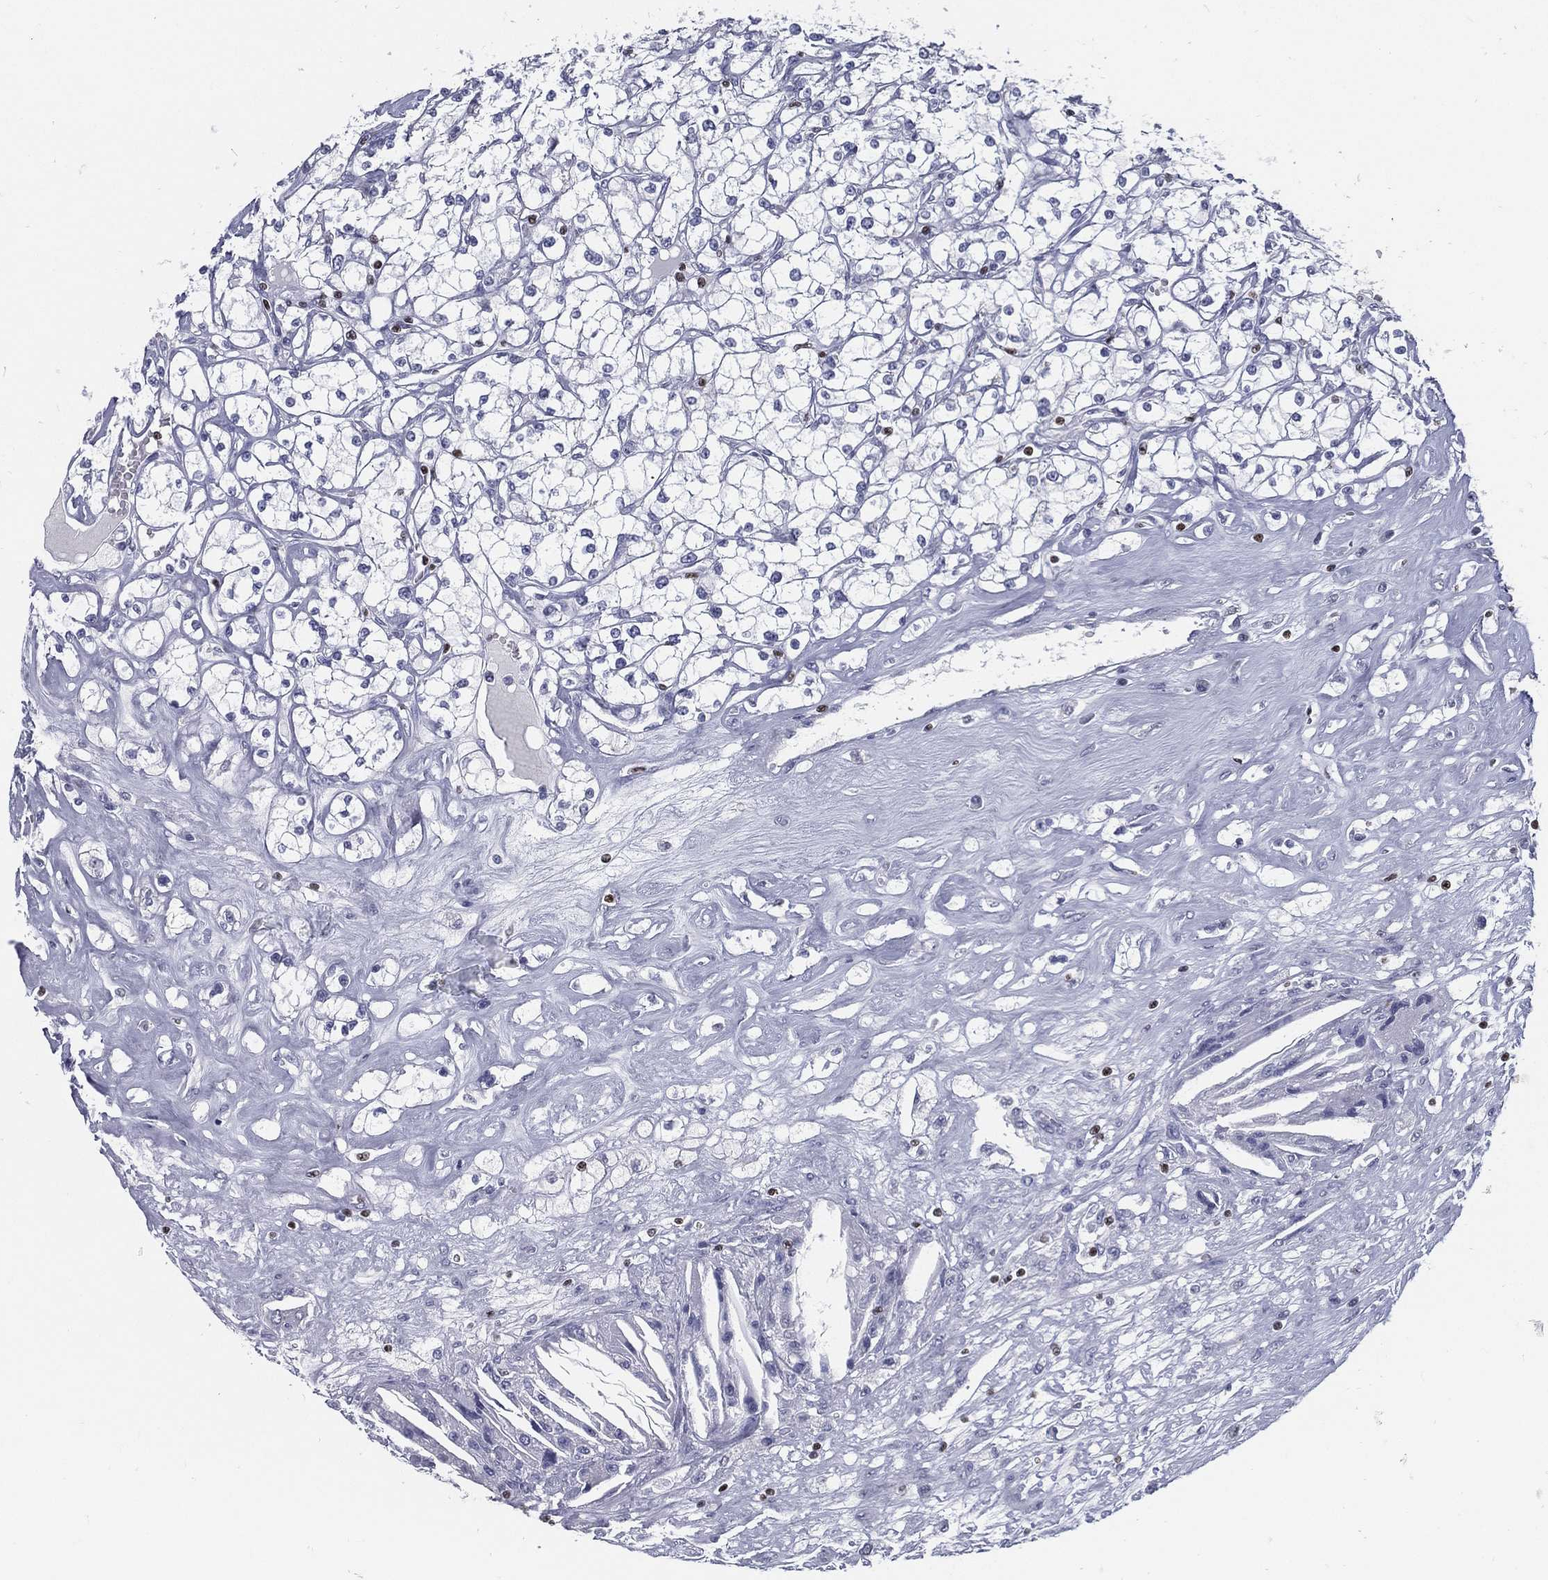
{"staining": {"intensity": "negative", "quantity": "none", "location": "none"}, "tissue": "renal cancer", "cell_type": "Tumor cells", "image_type": "cancer", "snomed": [{"axis": "morphology", "description": "Adenocarcinoma, NOS"}, {"axis": "topography", "description": "Kidney"}], "caption": "Tumor cells show no significant positivity in adenocarcinoma (renal).", "gene": "PYHIN1", "patient": {"sex": "male", "age": 67}}